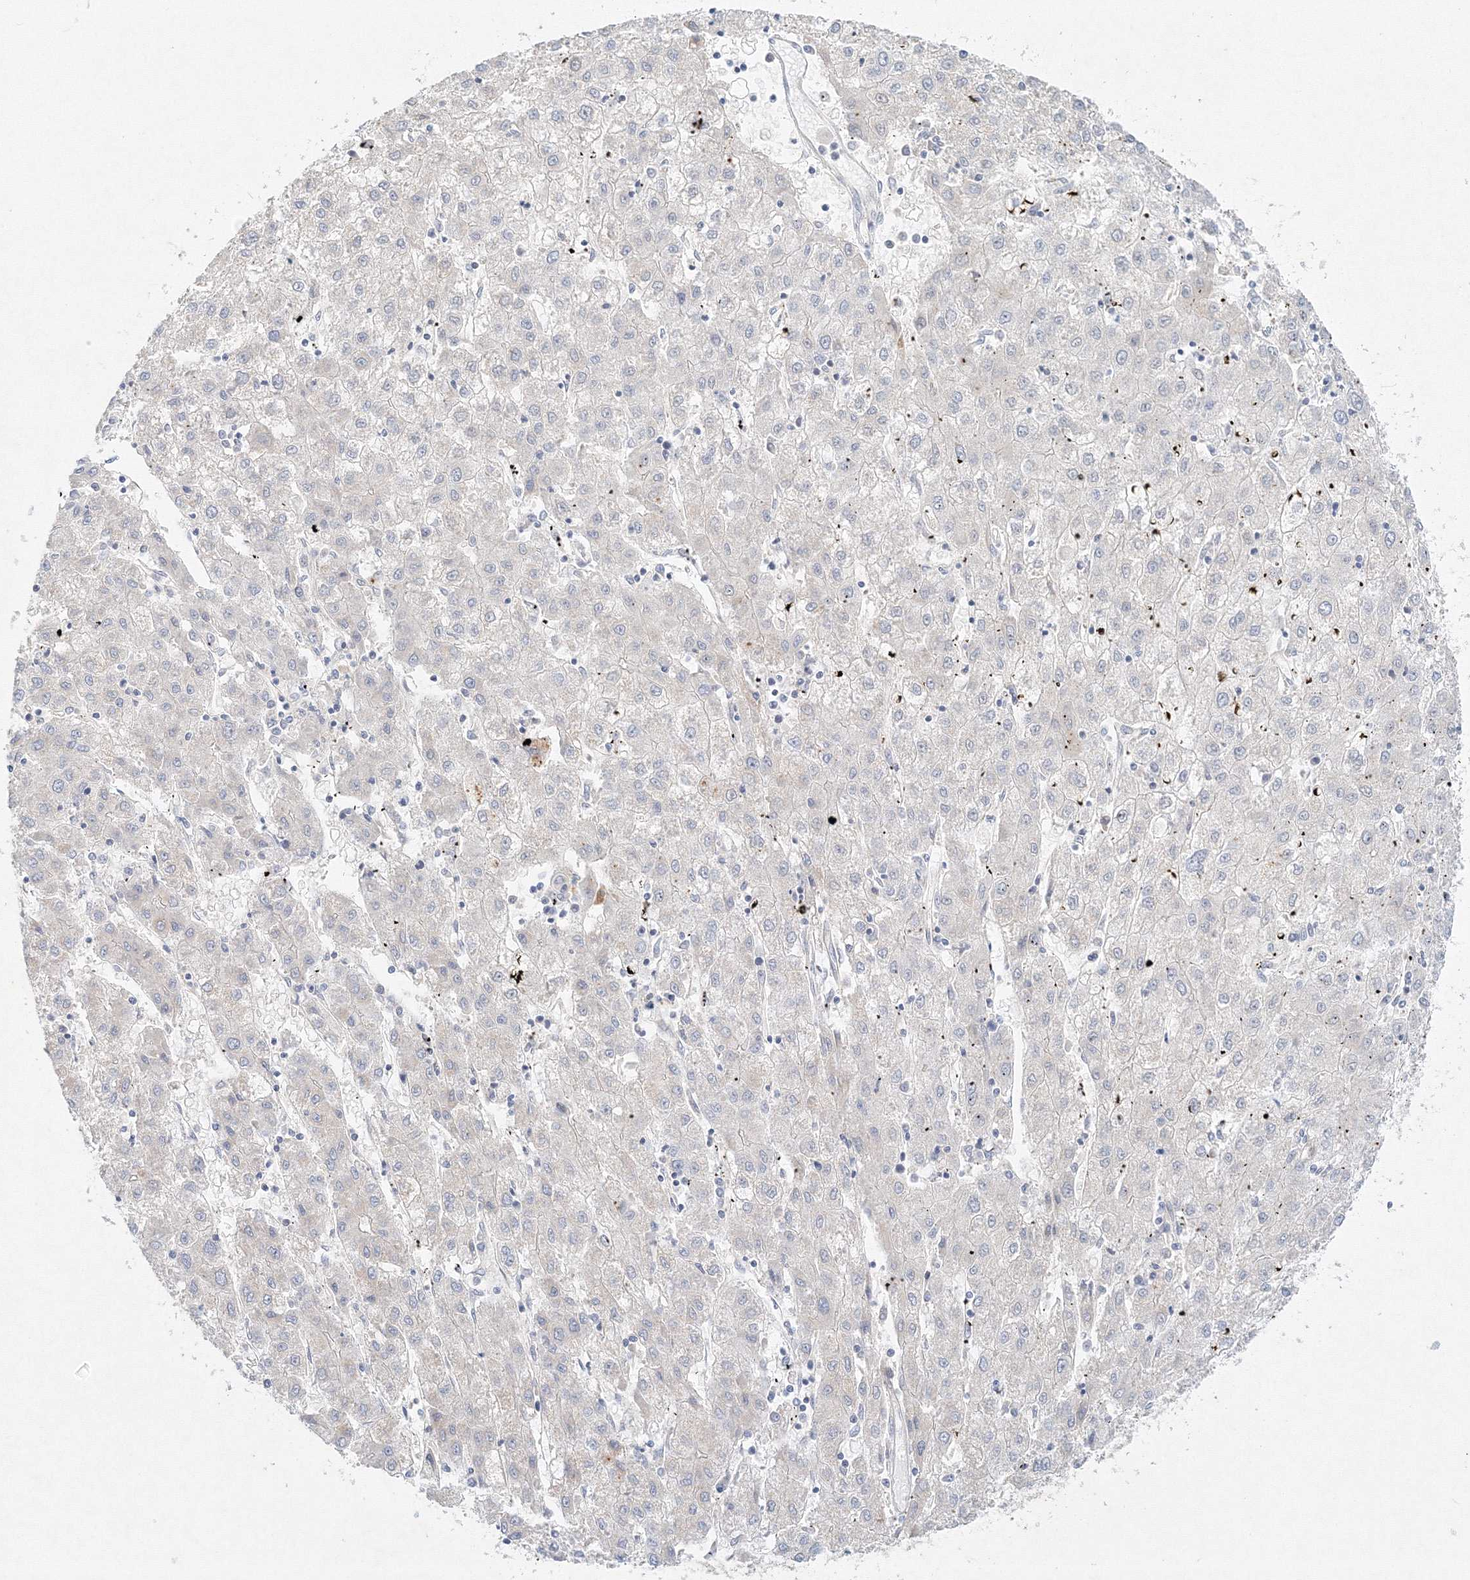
{"staining": {"intensity": "negative", "quantity": "none", "location": "none"}, "tissue": "liver cancer", "cell_type": "Tumor cells", "image_type": "cancer", "snomed": [{"axis": "morphology", "description": "Carcinoma, Hepatocellular, NOS"}, {"axis": "topography", "description": "Liver"}], "caption": "Immunohistochemical staining of human liver cancer (hepatocellular carcinoma) displays no significant expression in tumor cells. Brightfield microscopy of immunohistochemistry (IHC) stained with DAB (3,3'-diaminobenzidine) (brown) and hematoxylin (blue), captured at high magnification.", "gene": "DNAH1", "patient": {"sex": "male", "age": 72}}